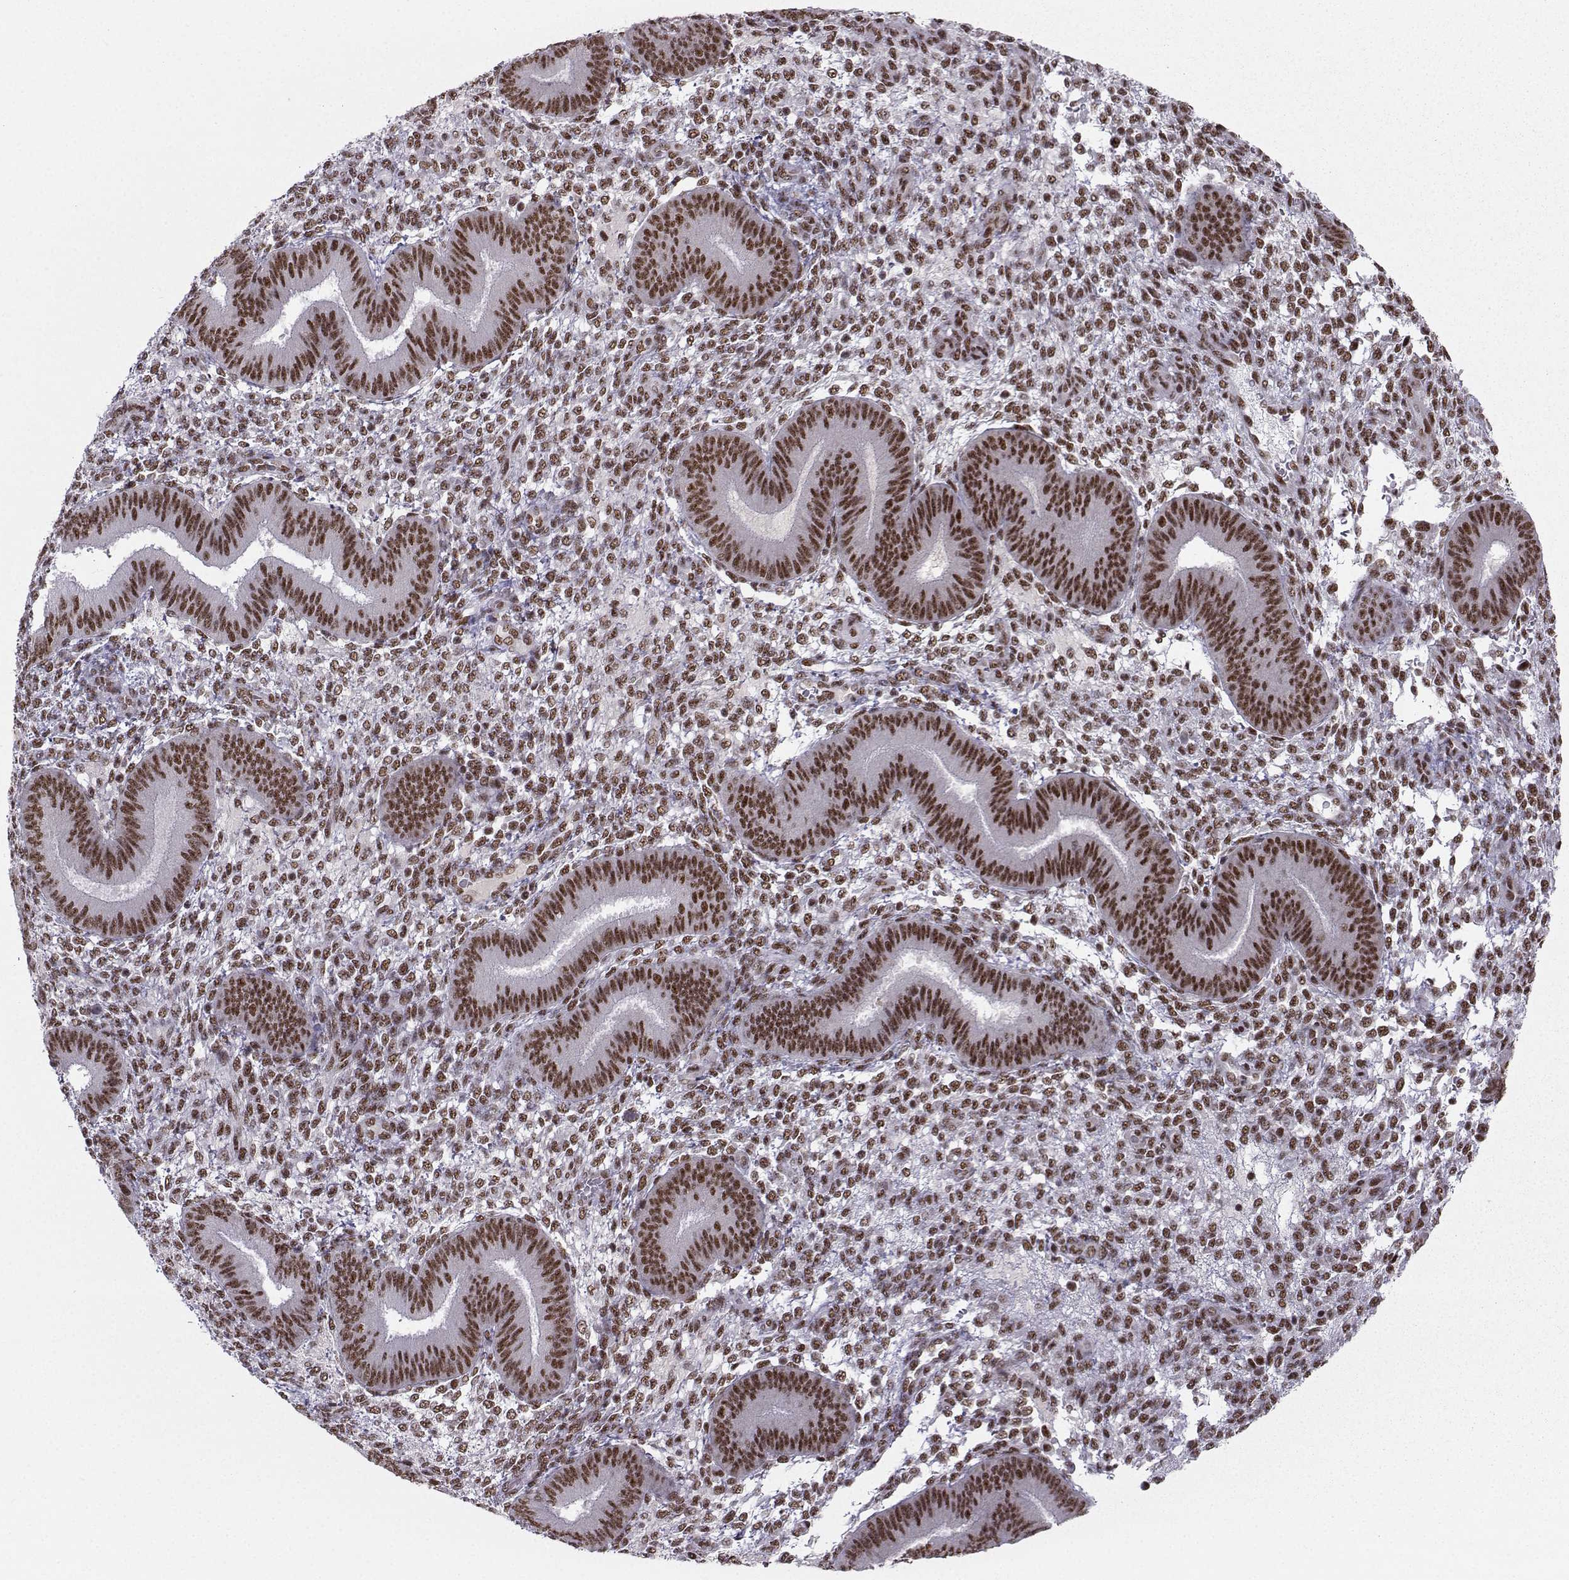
{"staining": {"intensity": "weak", "quantity": ">75%", "location": "nuclear"}, "tissue": "endometrium", "cell_type": "Cells in endometrial stroma", "image_type": "normal", "snomed": [{"axis": "morphology", "description": "Normal tissue, NOS"}, {"axis": "topography", "description": "Endometrium"}], "caption": "Protein analysis of normal endometrium displays weak nuclear positivity in about >75% of cells in endometrial stroma. (Brightfield microscopy of DAB IHC at high magnification).", "gene": "SNRPB2", "patient": {"sex": "female", "age": 39}}